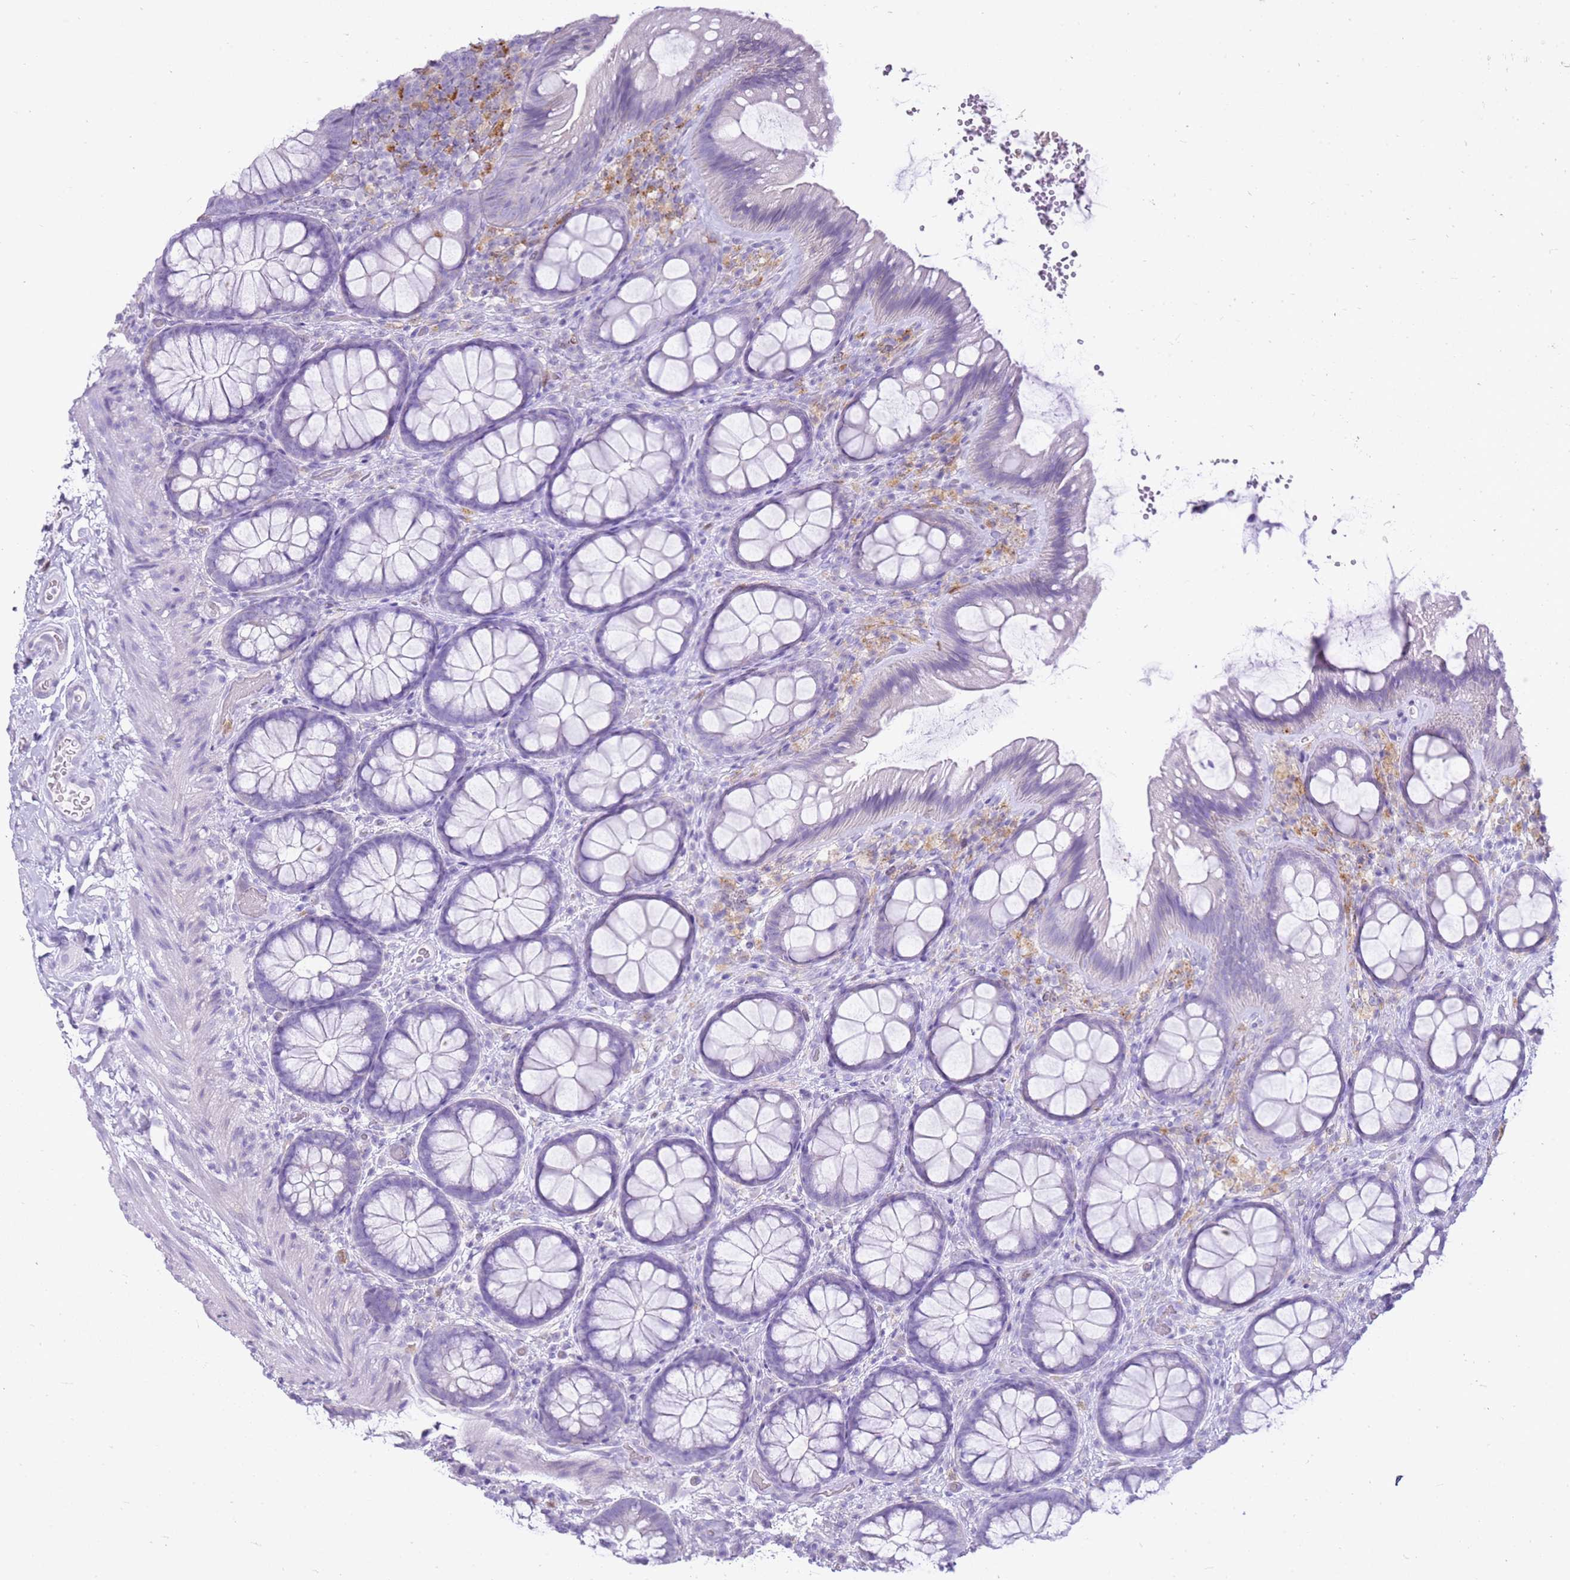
{"staining": {"intensity": "negative", "quantity": "none", "location": "none"}, "tissue": "colon", "cell_type": "Endothelial cells", "image_type": "normal", "snomed": [{"axis": "morphology", "description": "Normal tissue, NOS"}, {"axis": "topography", "description": "Colon"}], "caption": "This is an immunohistochemistry image of benign colon. There is no staining in endothelial cells.", "gene": "CSTA", "patient": {"sex": "male", "age": 46}}